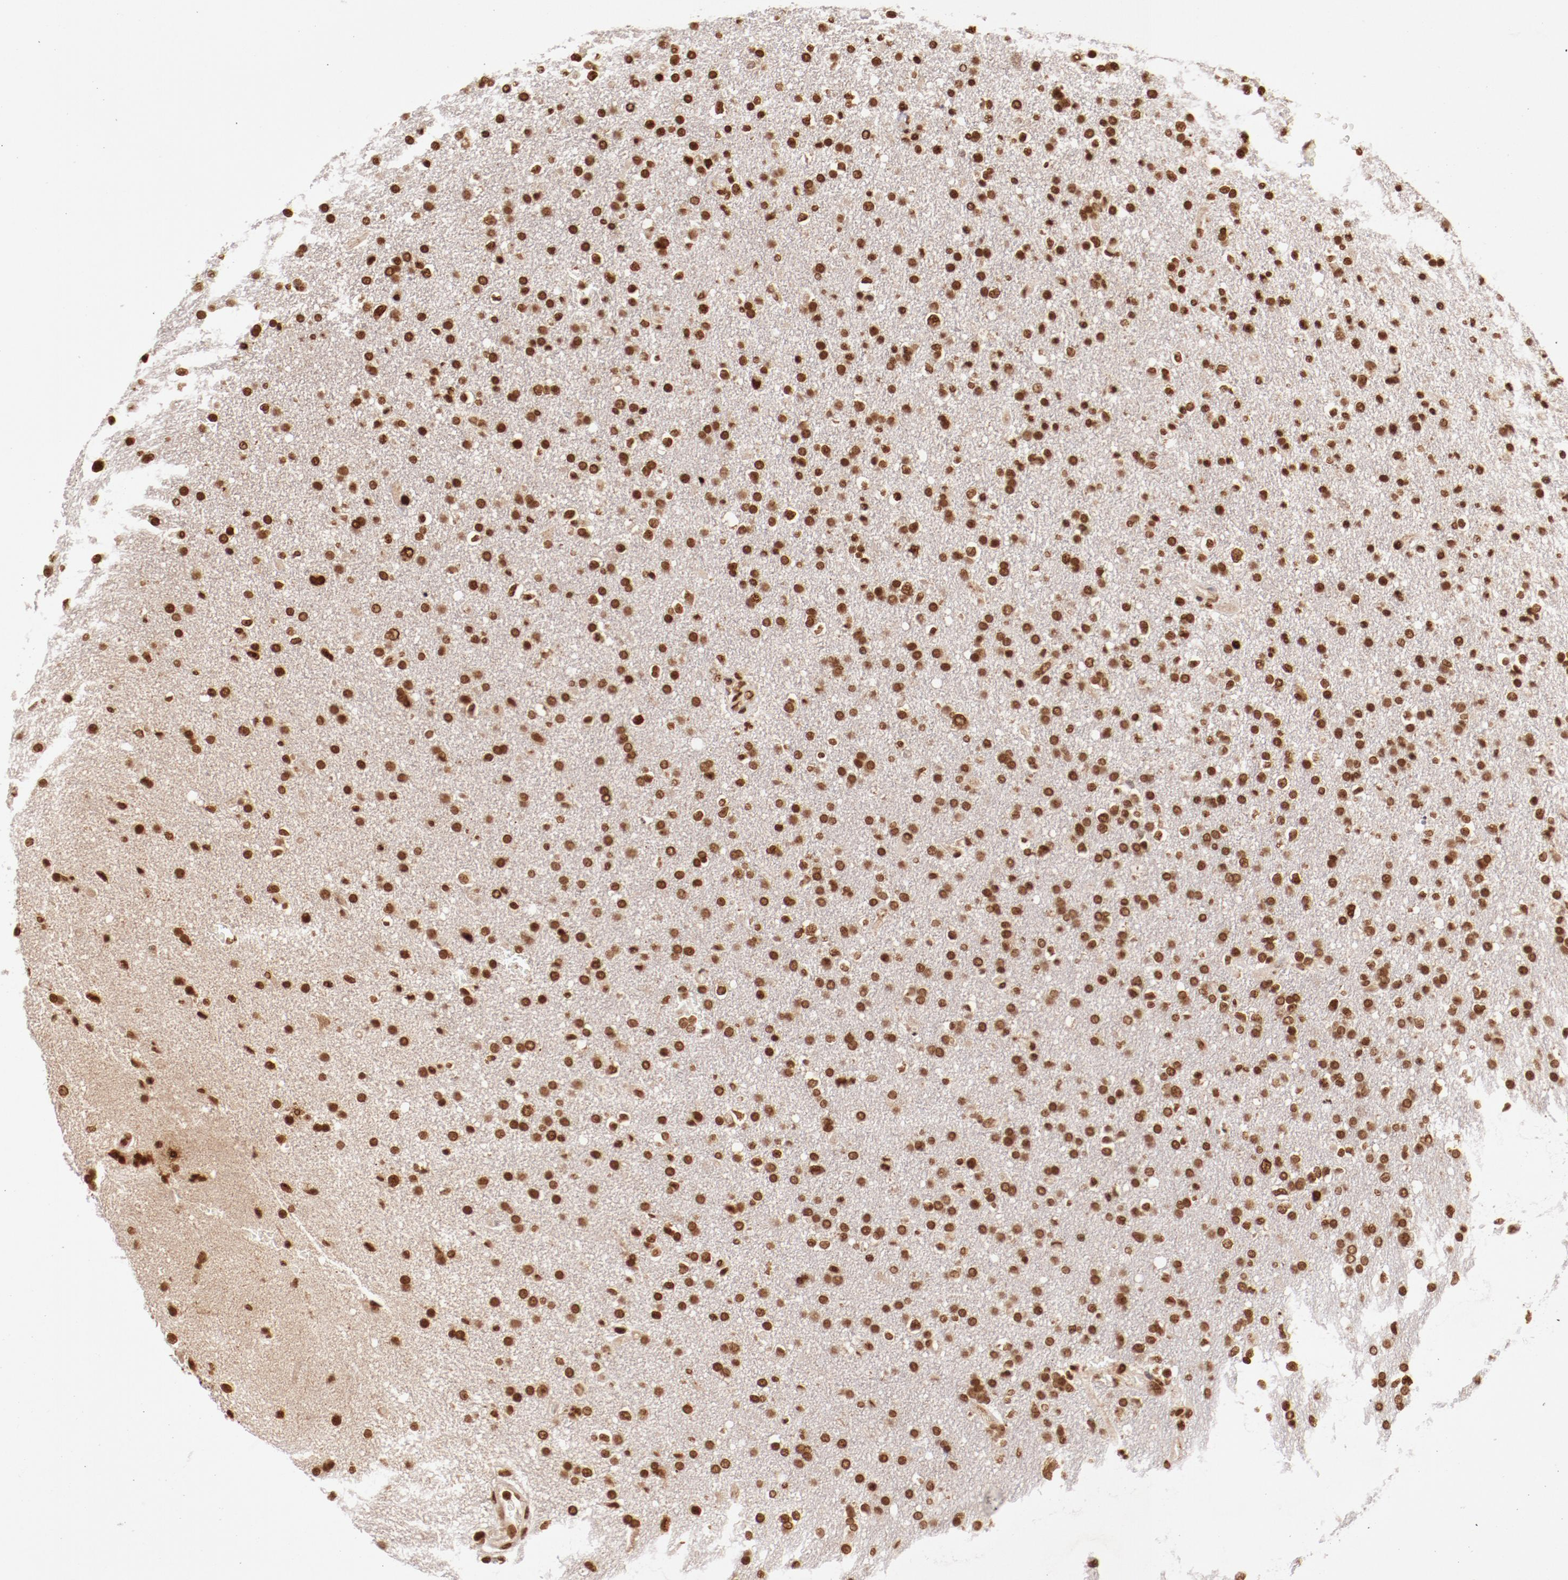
{"staining": {"intensity": "moderate", "quantity": ">75%", "location": "nuclear"}, "tissue": "glioma", "cell_type": "Tumor cells", "image_type": "cancer", "snomed": [{"axis": "morphology", "description": "Glioma, malignant, High grade"}, {"axis": "topography", "description": "Brain"}], "caption": "Malignant glioma (high-grade) was stained to show a protein in brown. There is medium levels of moderate nuclear expression in about >75% of tumor cells.", "gene": "ABL2", "patient": {"sex": "male", "age": 33}}